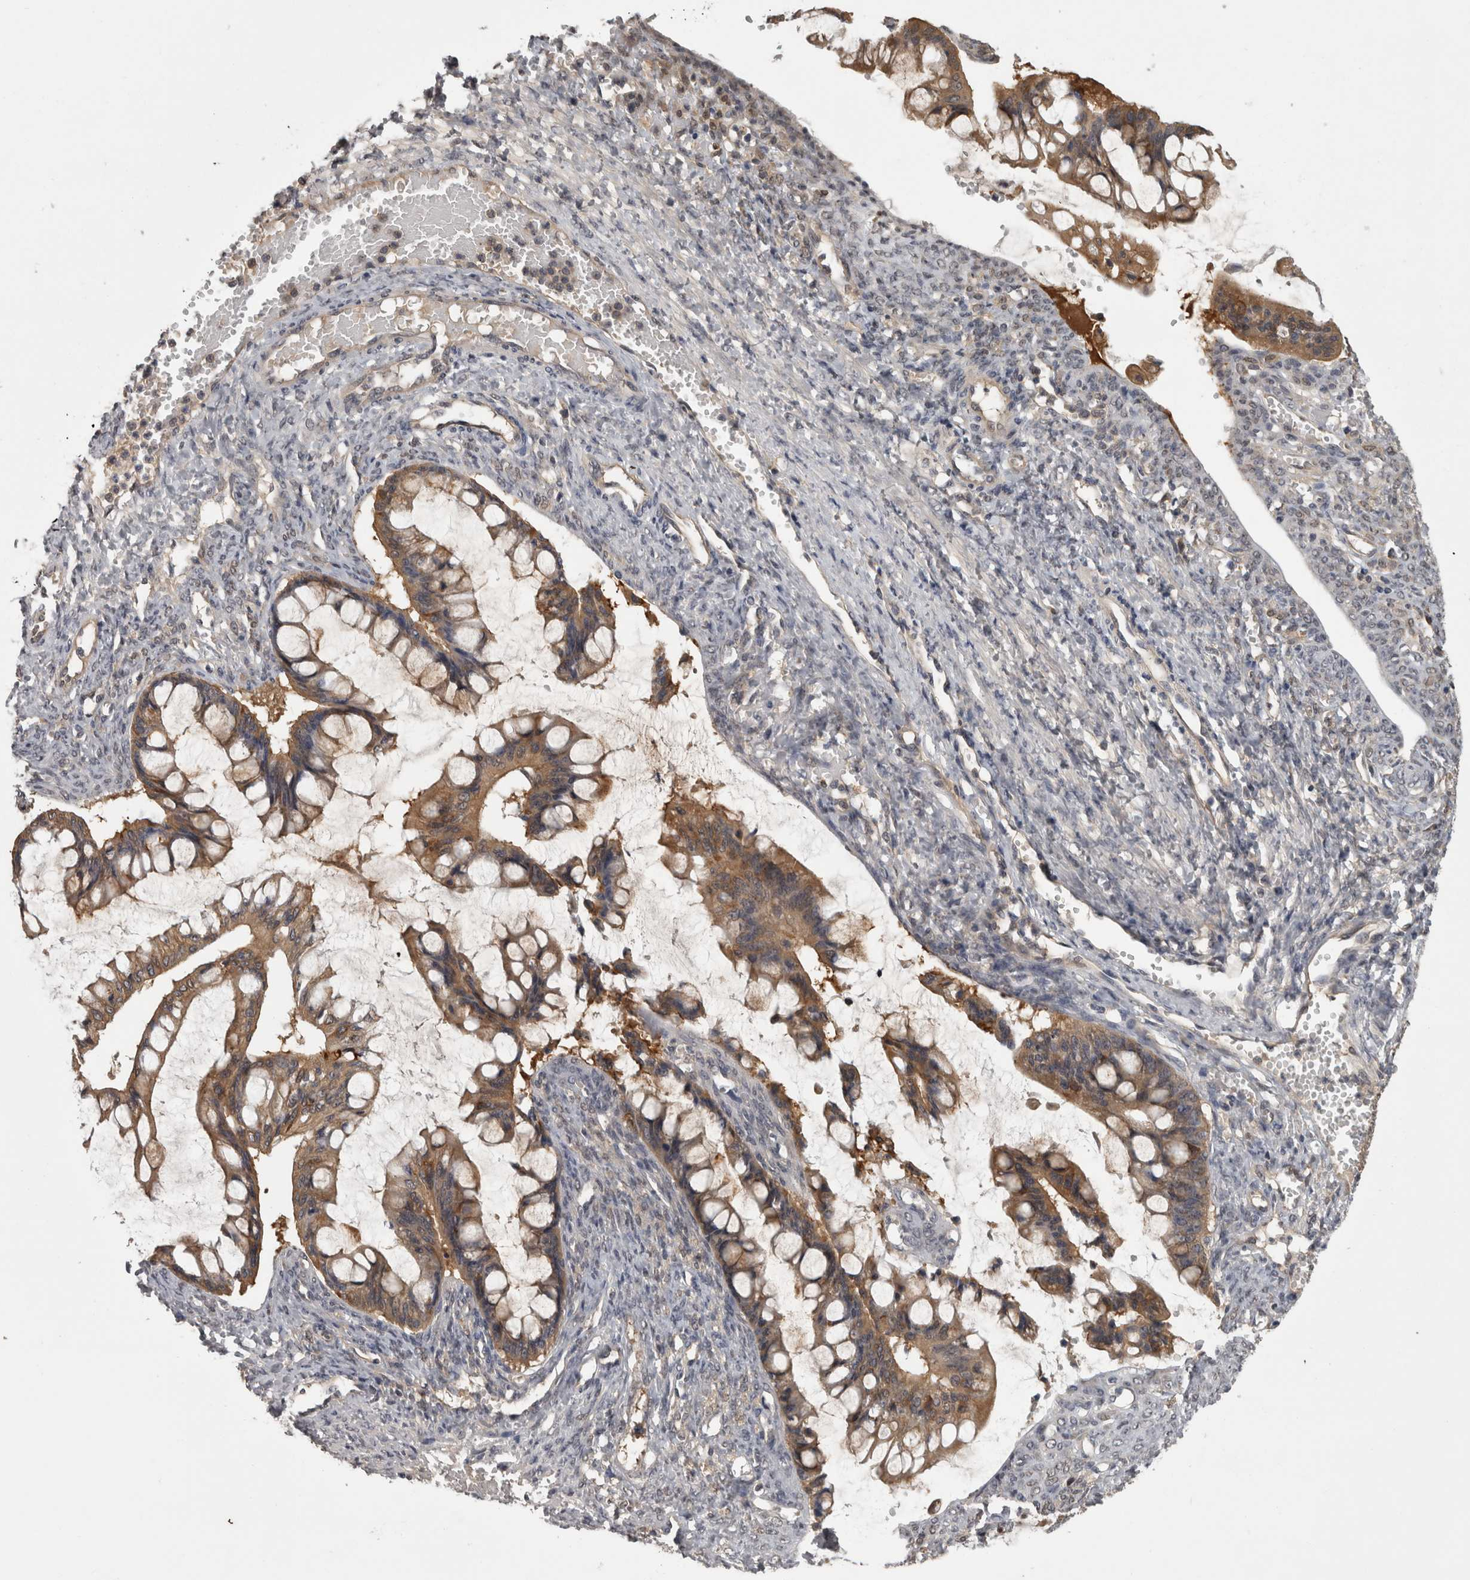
{"staining": {"intensity": "moderate", "quantity": ">75%", "location": "cytoplasmic/membranous"}, "tissue": "ovarian cancer", "cell_type": "Tumor cells", "image_type": "cancer", "snomed": [{"axis": "morphology", "description": "Cystadenocarcinoma, mucinous, NOS"}, {"axis": "topography", "description": "Ovary"}], "caption": "Human ovarian cancer stained with a brown dye demonstrates moderate cytoplasmic/membranous positive staining in approximately >75% of tumor cells.", "gene": "APRT", "patient": {"sex": "female", "age": 73}}